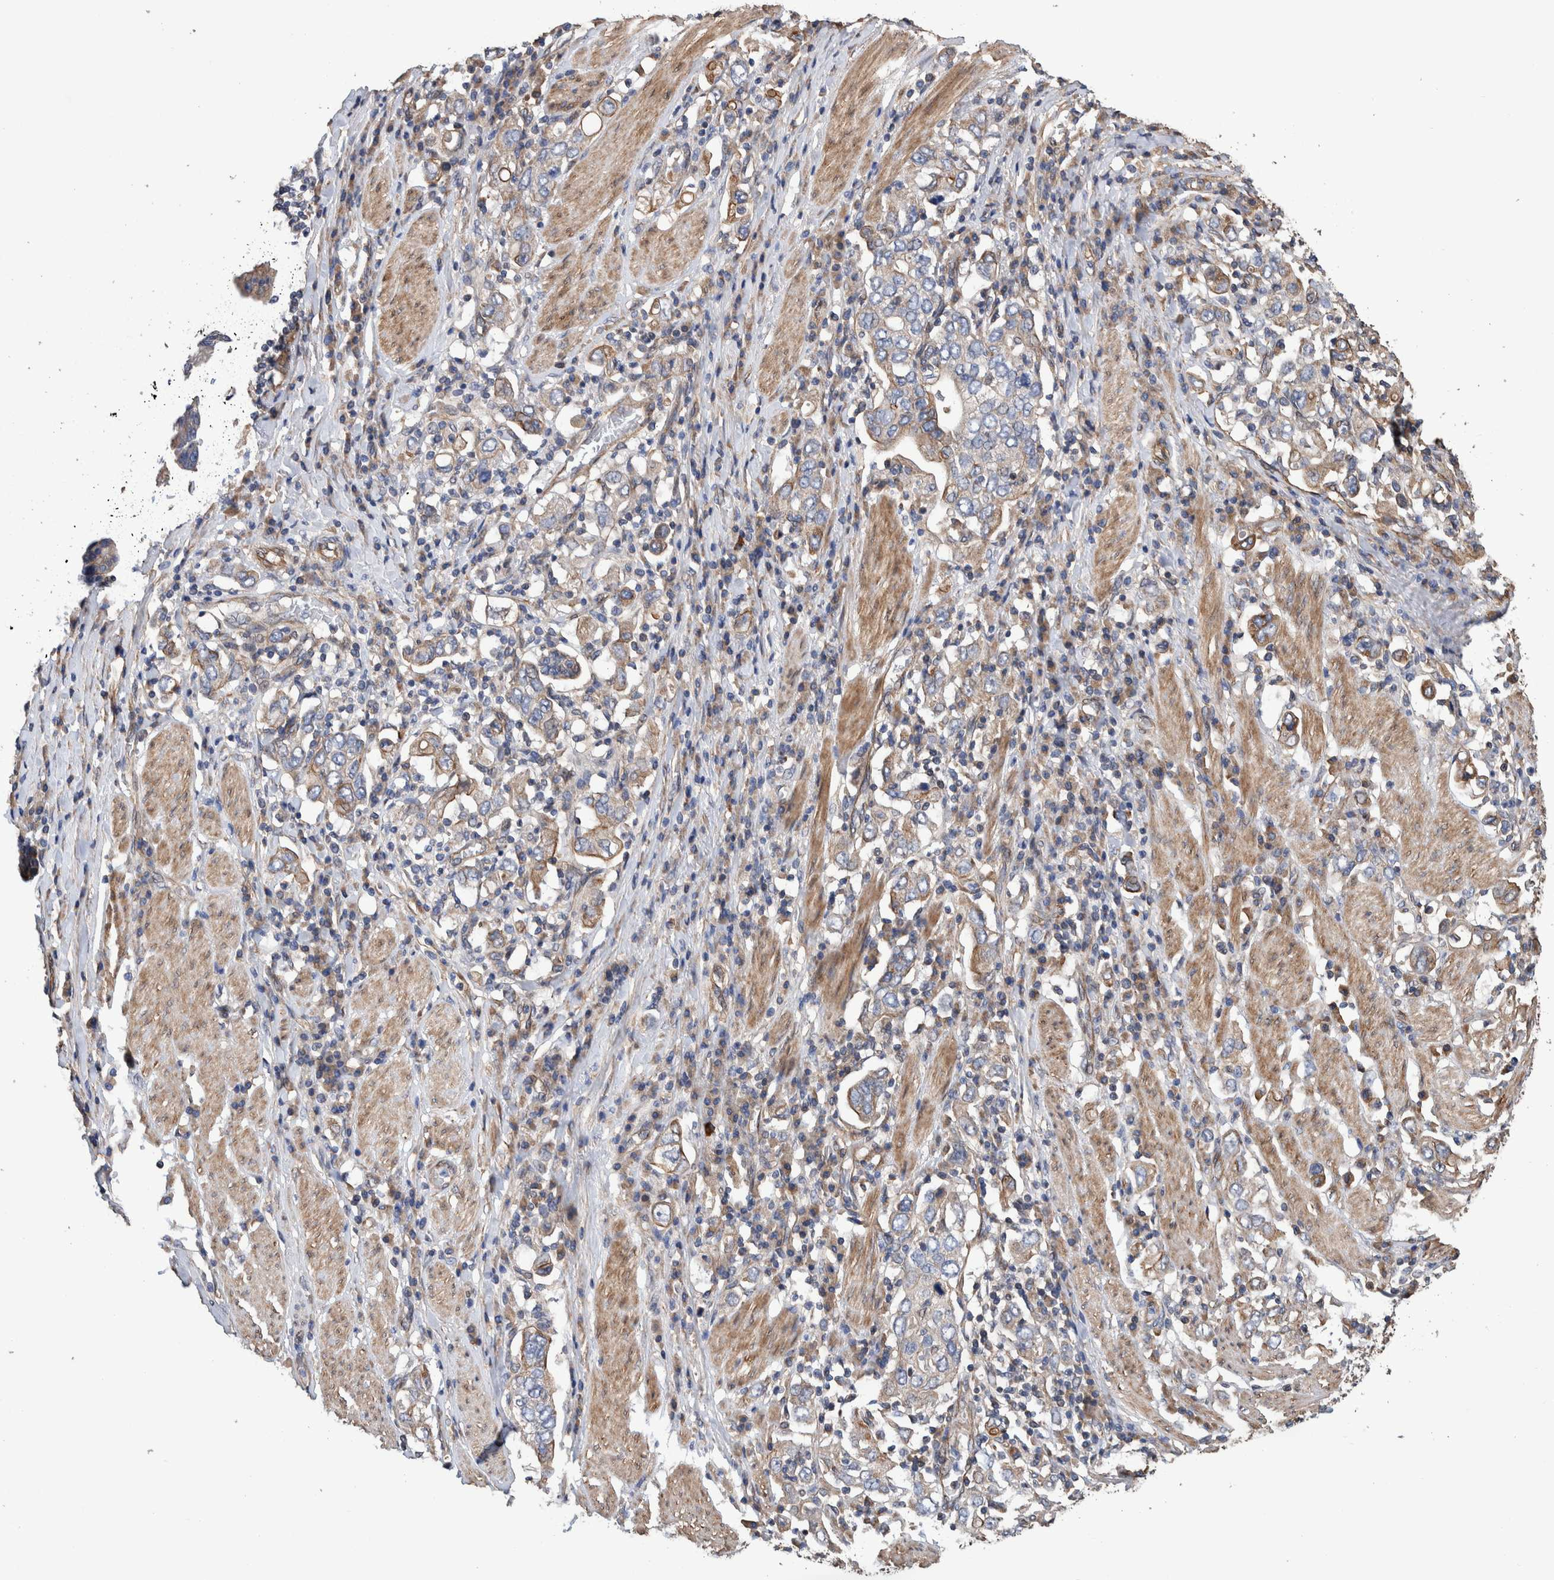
{"staining": {"intensity": "negative", "quantity": "none", "location": "none"}, "tissue": "stomach cancer", "cell_type": "Tumor cells", "image_type": "cancer", "snomed": [{"axis": "morphology", "description": "Adenocarcinoma, NOS"}, {"axis": "topography", "description": "Stomach, upper"}], "caption": "There is no significant positivity in tumor cells of stomach cancer (adenocarcinoma).", "gene": "SLC45A4", "patient": {"sex": "male", "age": 62}}